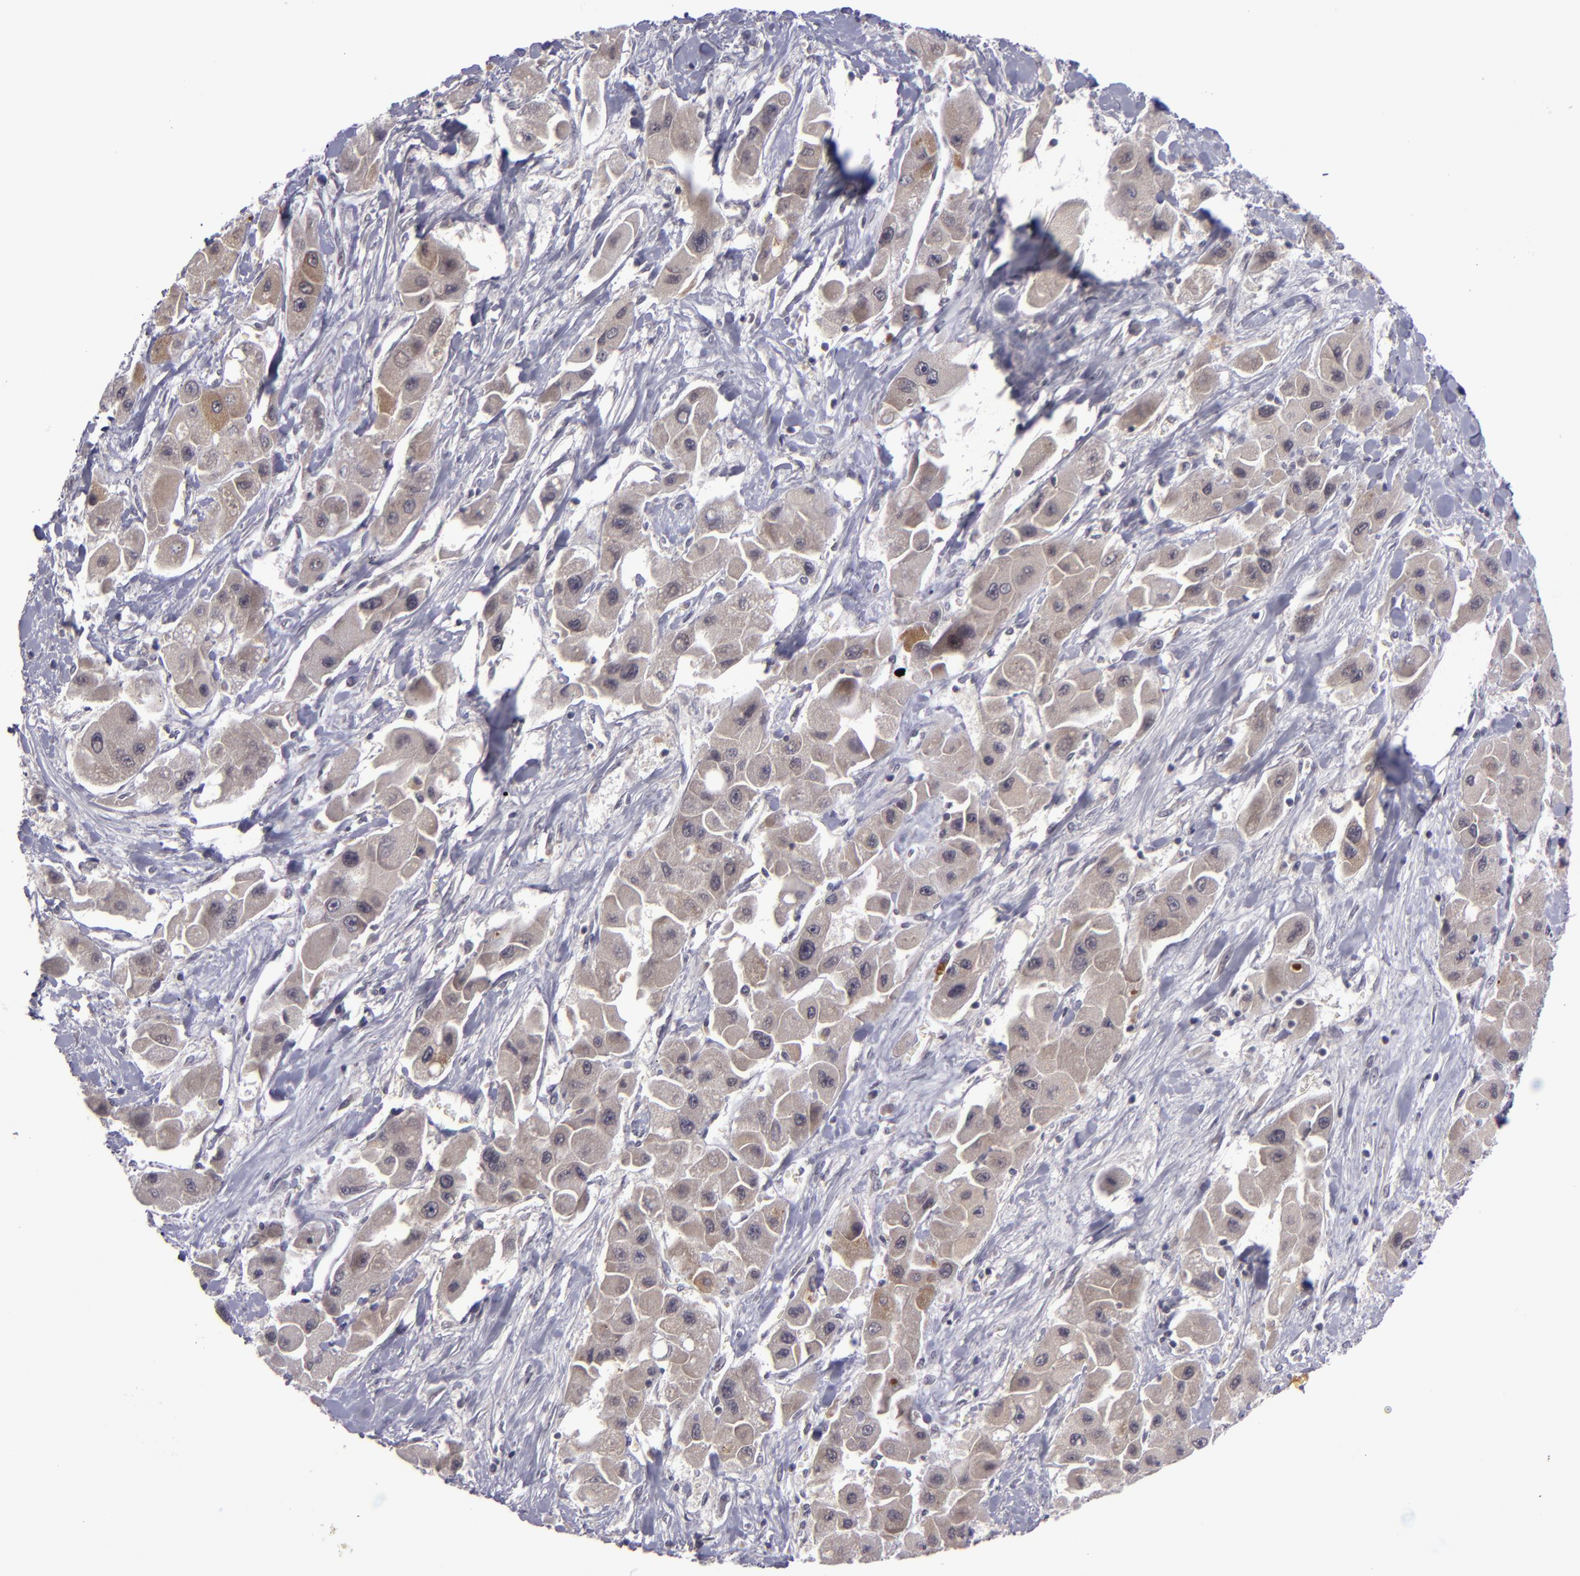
{"staining": {"intensity": "weak", "quantity": ">75%", "location": "cytoplasmic/membranous"}, "tissue": "liver cancer", "cell_type": "Tumor cells", "image_type": "cancer", "snomed": [{"axis": "morphology", "description": "Carcinoma, Hepatocellular, NOS"}, {"axis": "topography", "description": "Liver"}], "caption": "Immunohistochemistry photomicrograph of neoplastic tissue: liver cancer stained using IHC reveals low levels of weak protein expression localized specifically in the cytoplasmic/membranous of tumor cells, appearing as a cytoplasmic/membranous brown color.", "gene": "CASP8", "patient": {"sex": "male", "age": 24}}